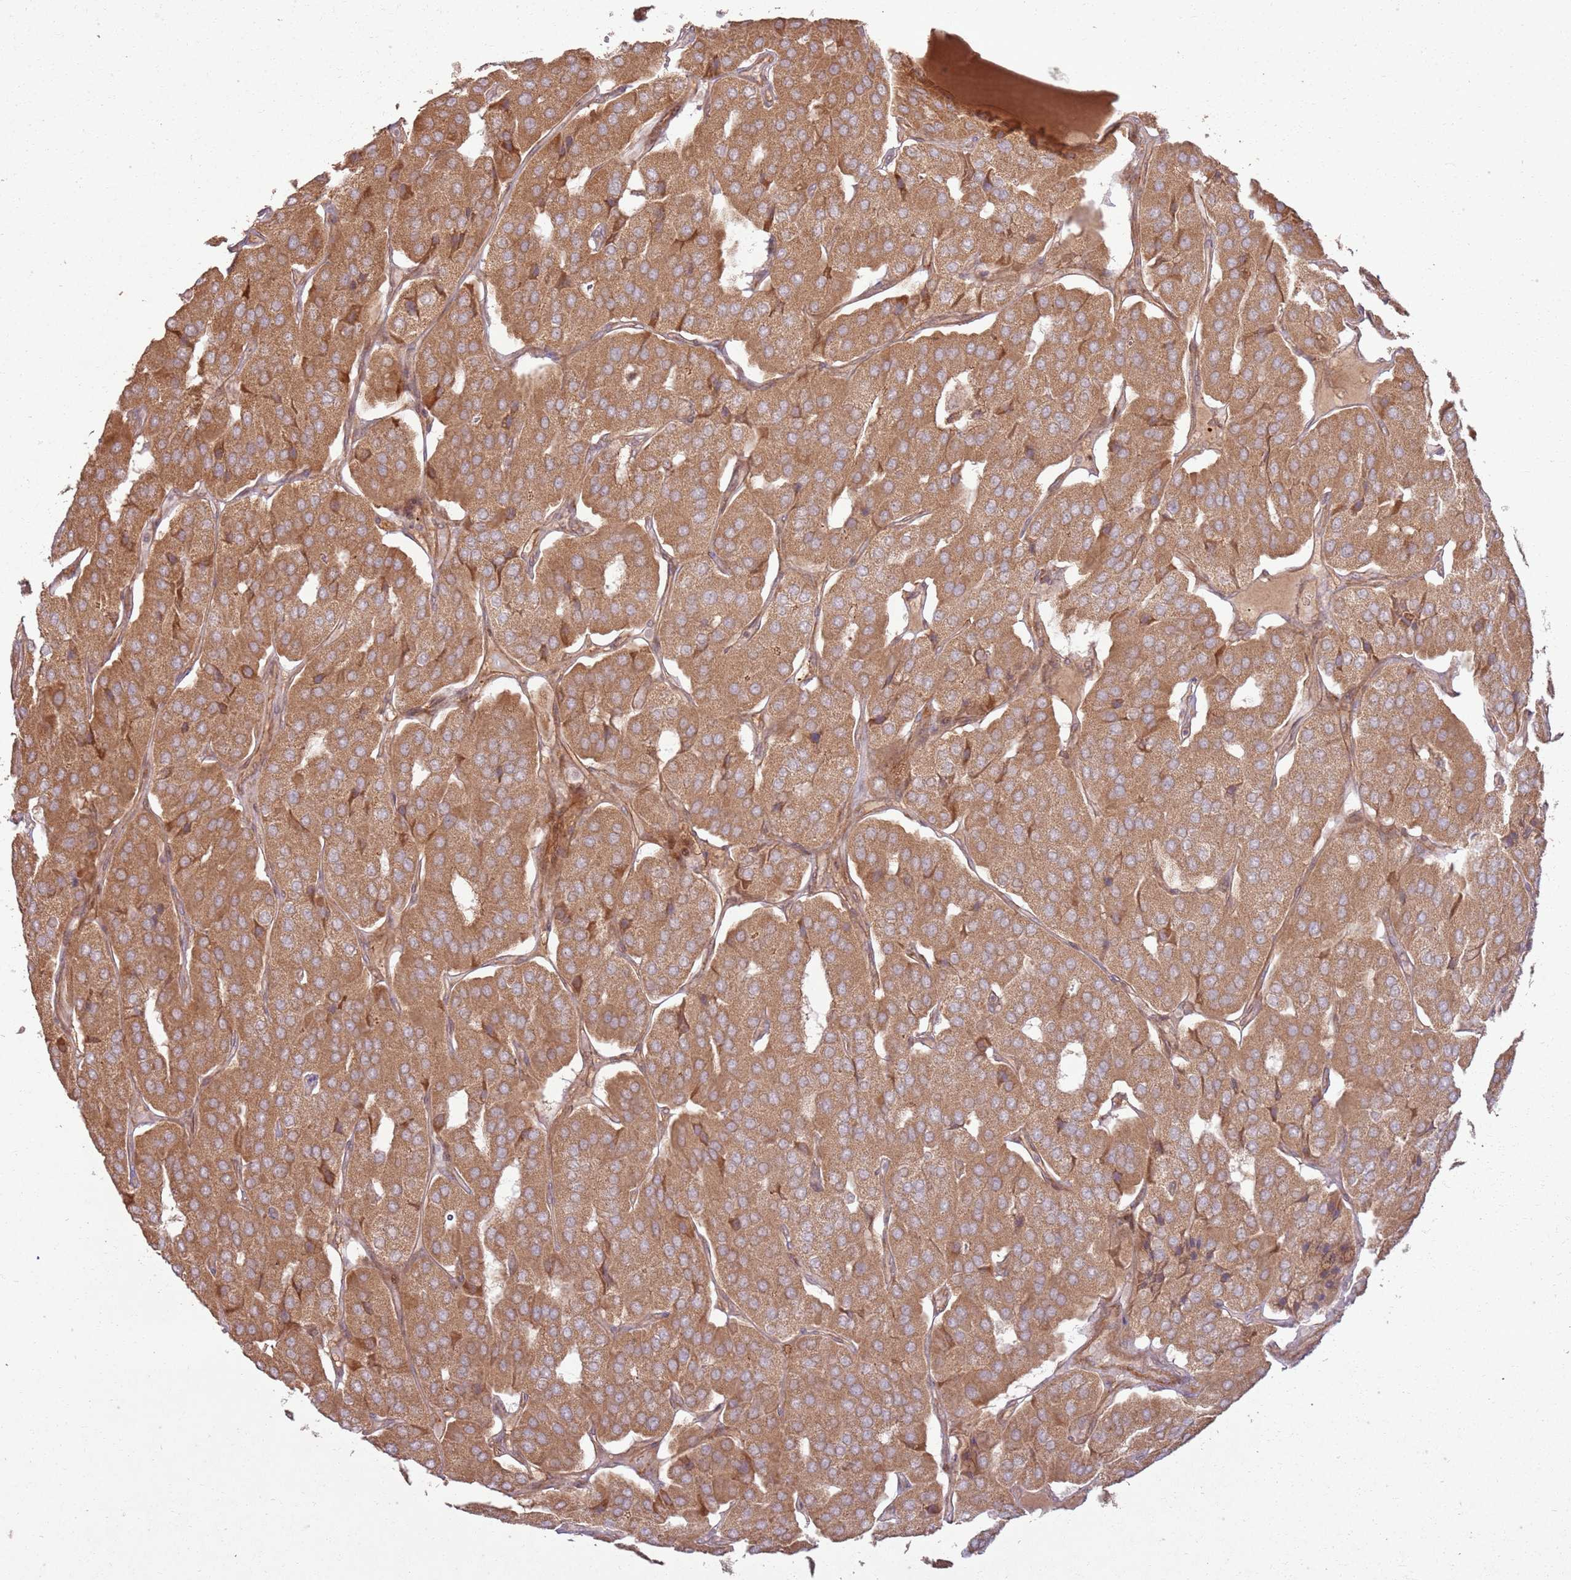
{"staining": {"intensity": "moderate", "quantity": ">75%", "location": "cytoplasmic/membranous"}, "tissue": "parathyroid gland", "cell_type": "Glandular cells", "image_type": "normal", "snomed": [{"axis": "morphology", "description": "Normal tissue, NOS"}, {"axis": "morphology", "description": "Adenoma, NOS"}, {"axis": "topography", "description": "Parathyroid gland"}], "caption": "Immunohistochemistry (IHC) (DAB (3,3'-diaminobenzidine)) staining of benign parathyroid gland demonstrates moderate cytoplasmic/membranous protein staining in about >75% of glandular cells. Using DAB (3,3'-diaminobenzidine) (brown) and hematoxylin (blue) stains, captured at high magnification using brightfield microscopy.", "gene": "ZNF623", "patient": {"sex": "female", "age": 86}}